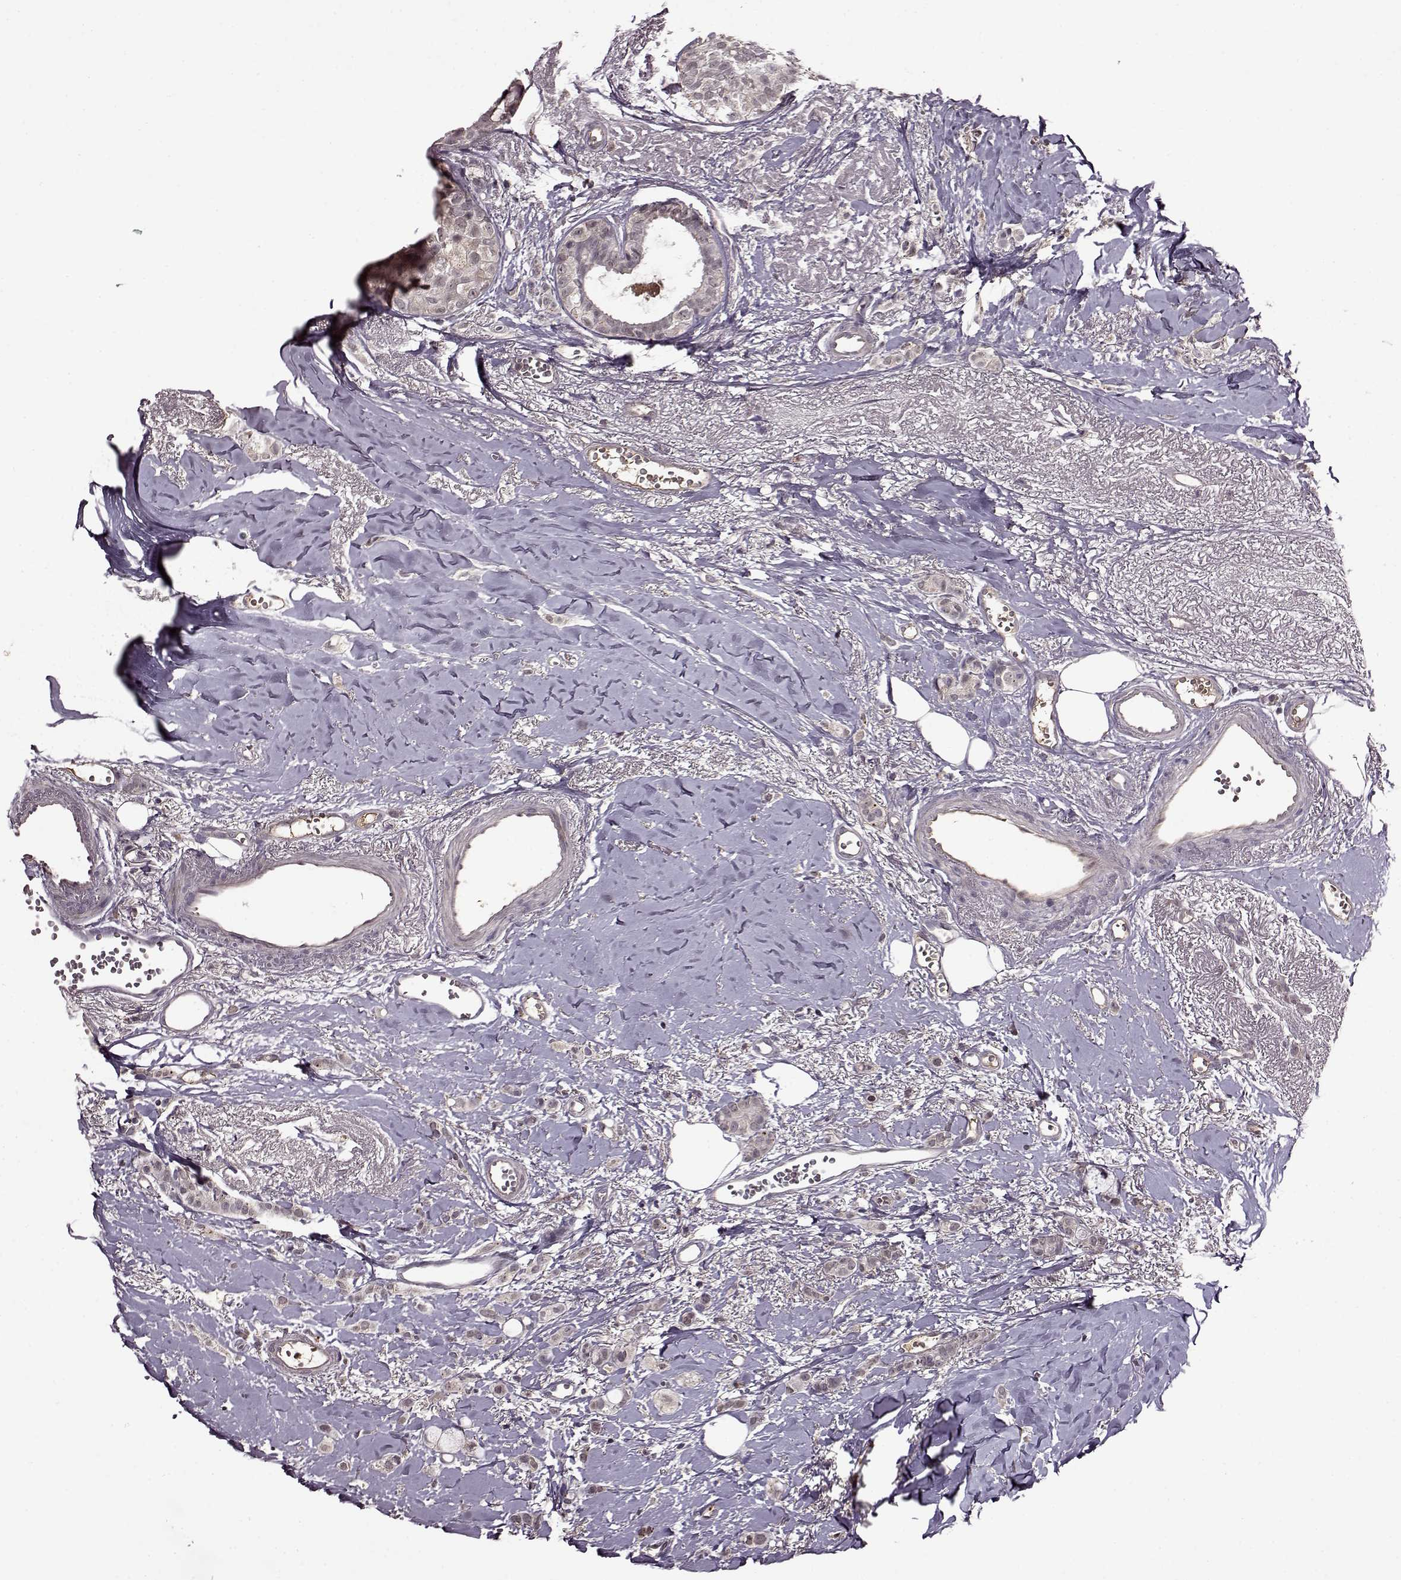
{"staining": {"intensity": "negative", "quantity": "none", "location": "none"}, "tissue": "breast cancer", "cell_type": "Tumor cells", "image_type": "cancer", "snomed": [{"axis": "morphology", "description": "Duct carcinoma"}, {"axis": "topography", "description": "Breast"}], "caption": "Immunohistochemical staining of human breast cancer (invasive ductal carcinoma) shows no significant positivity in tumor cells.", "gene": "MAIP1", "patient": {"sex": "female", "age": 85}}